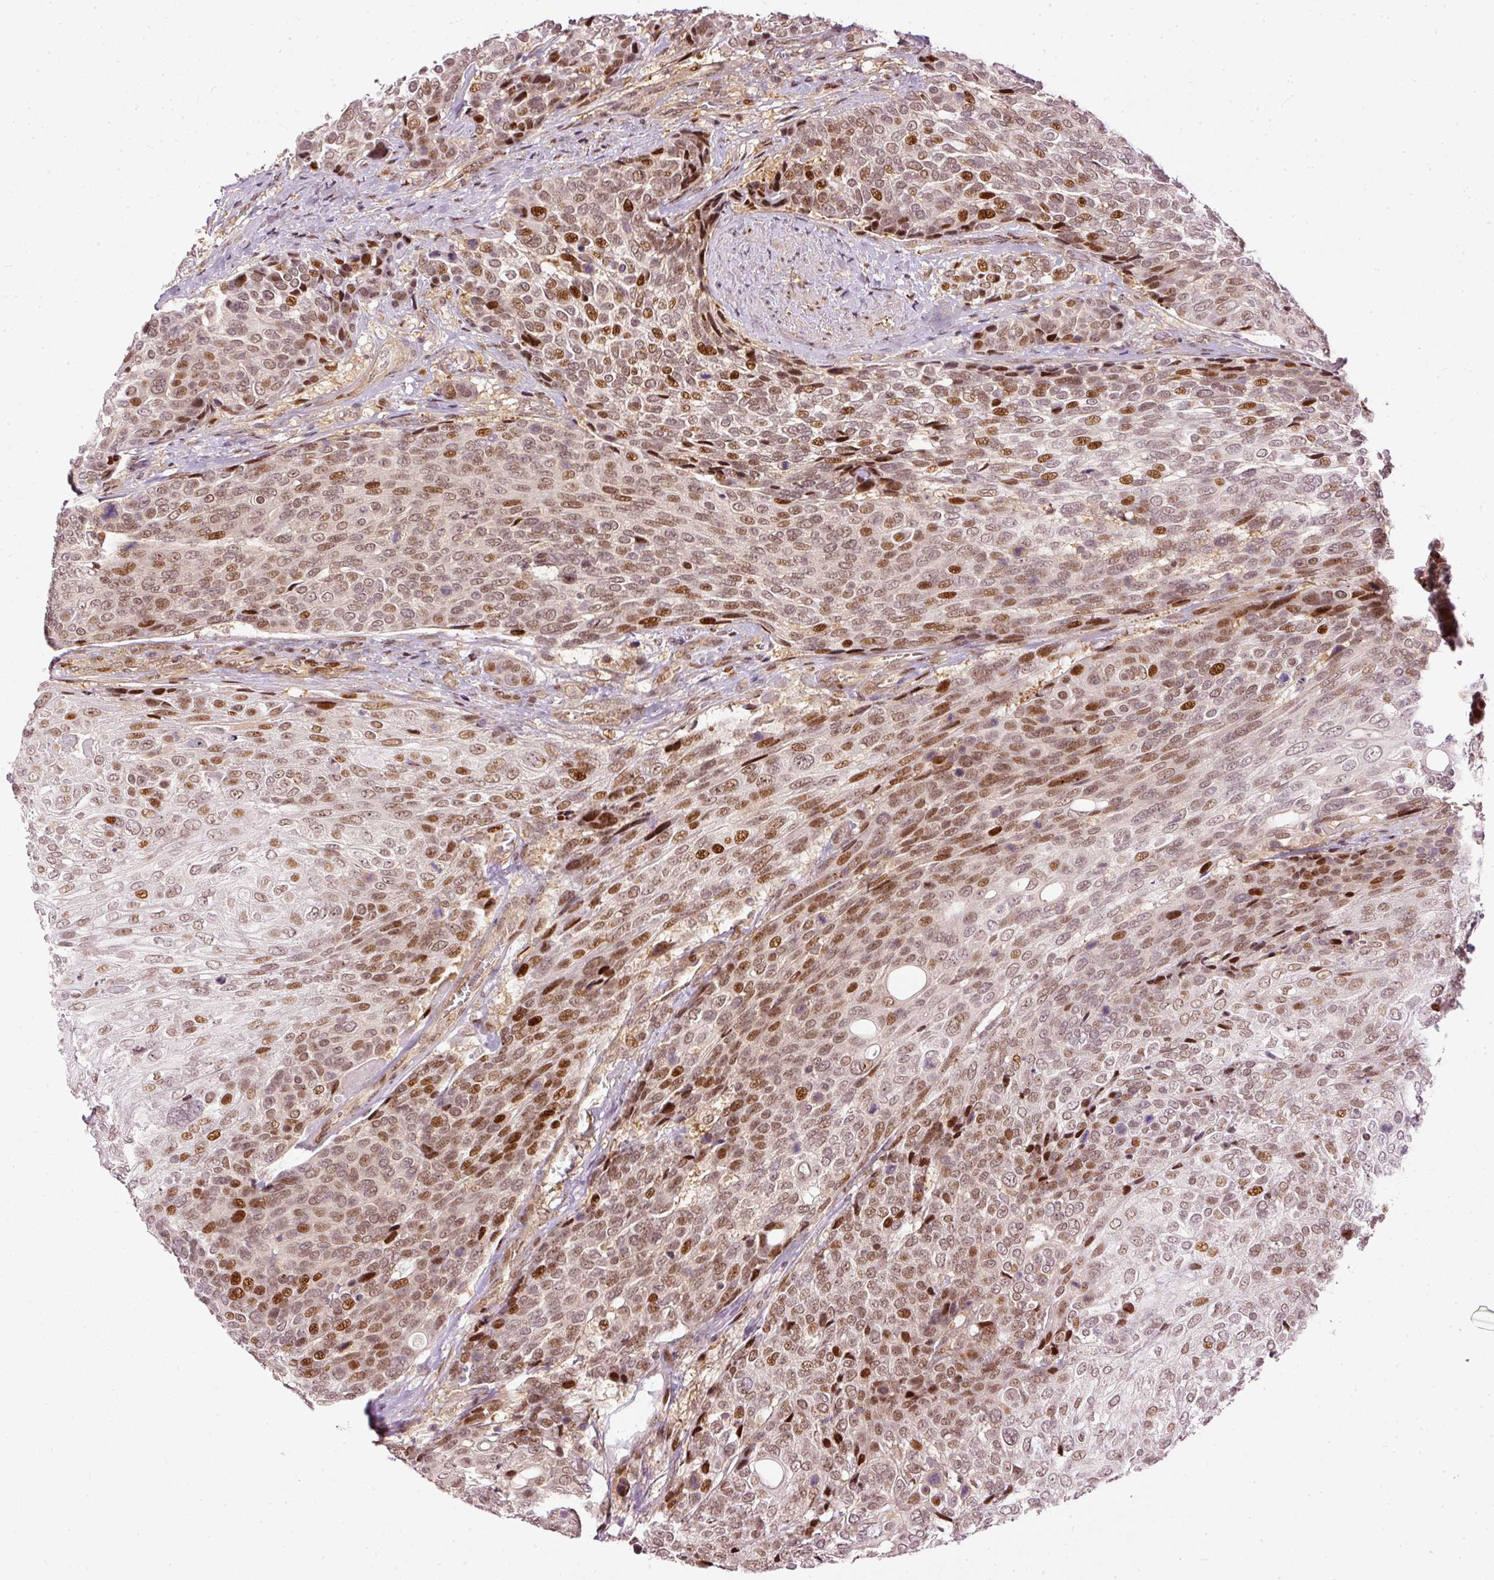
{"staining": {"intensity": "moderate", "quantity": ">75%", "location": "nuclear"}, "tissue": "urothelial cancer", "cell_type": "Tumor cells", "image_type": "cancer", "snomed": [{"axis": "morphology", "description": "Urothelial carcinoma, High grade"}, {"axis": "topography", "description": "Urinary bladder"}], "caption": "IHC of human urothelial cancer reveals medium levels of moderate nuclear expression in about >75% of tumor cells.", "gene": "ZNF778", "patient": {"sex": "female", "age": 70}}